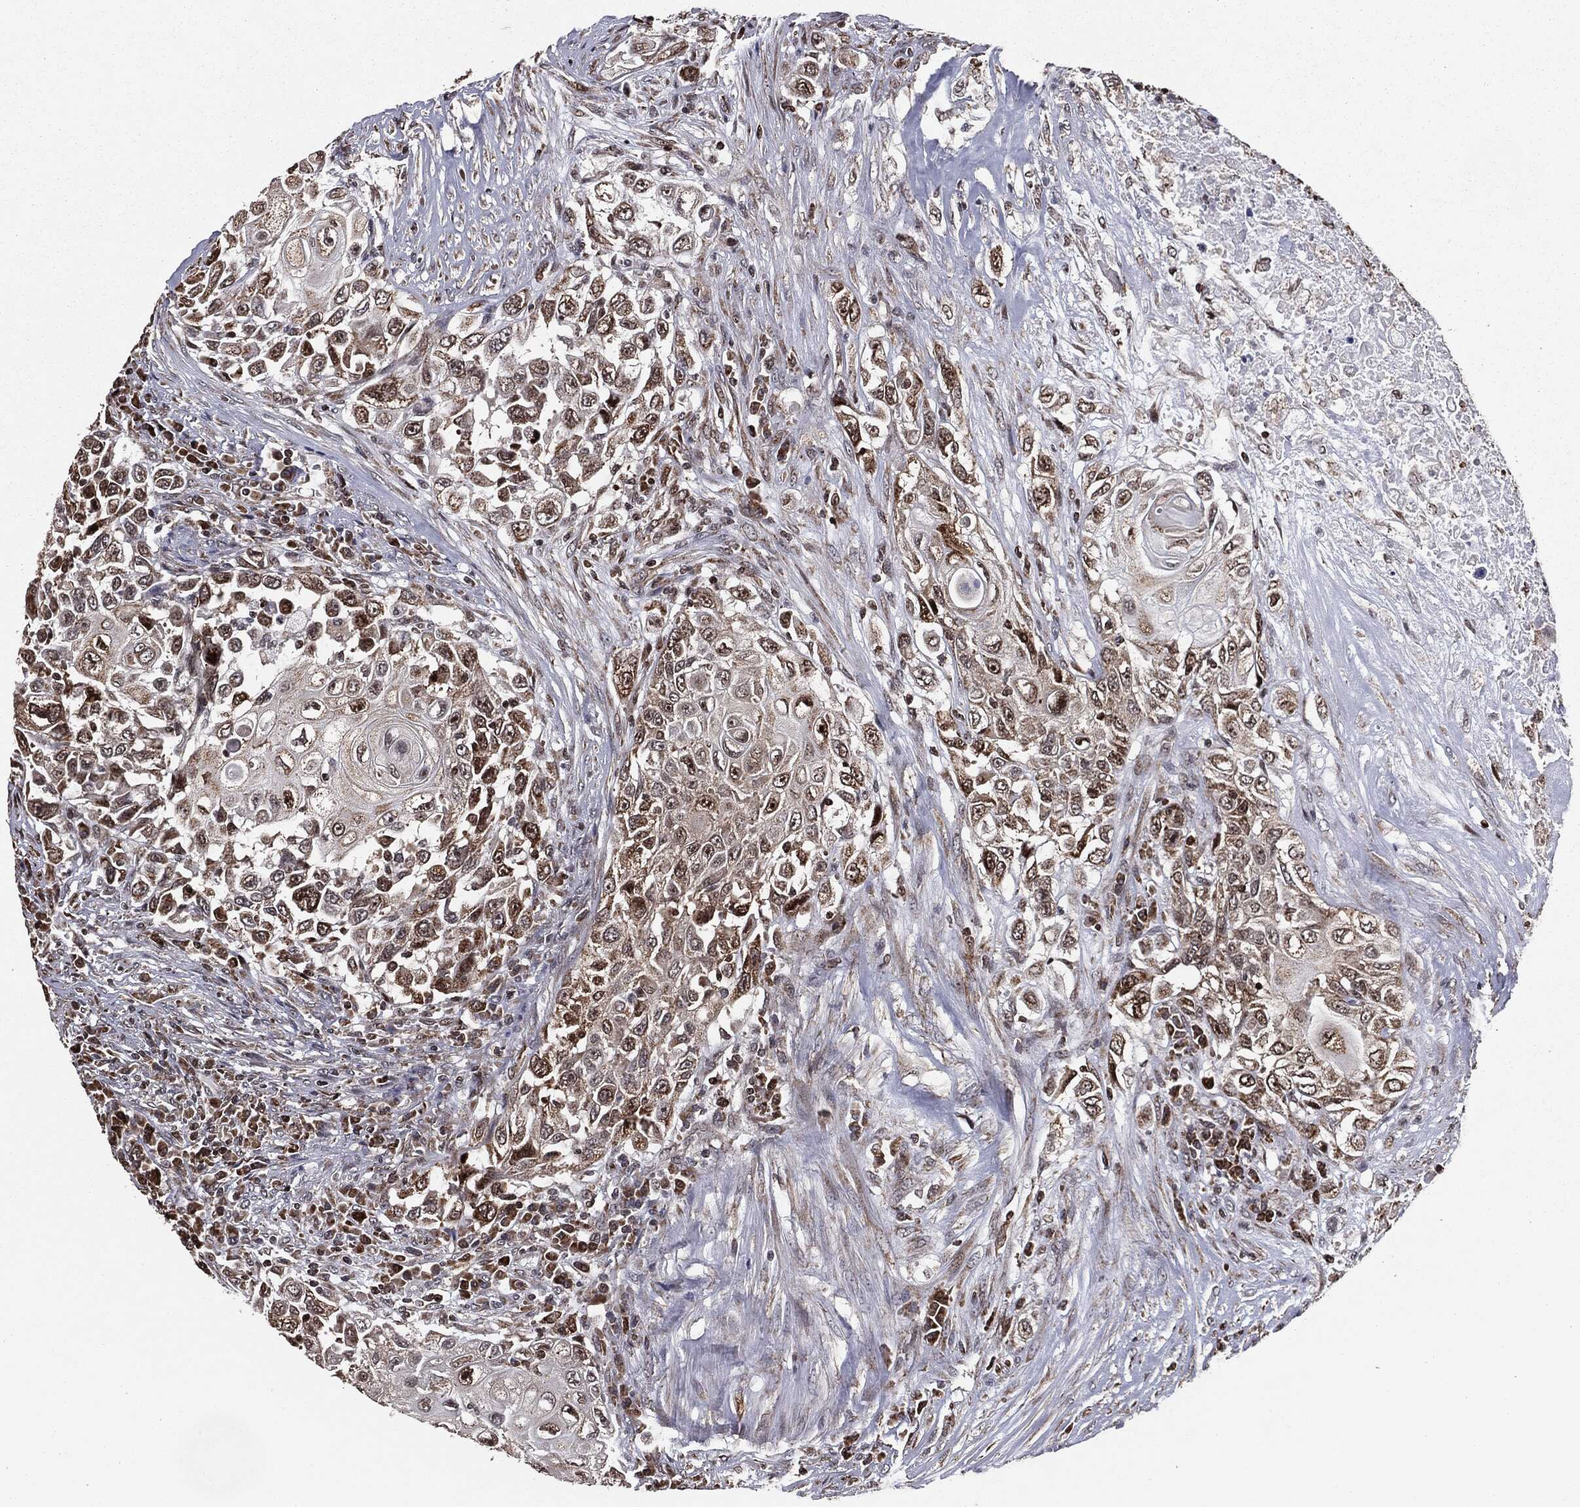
{"staining": {"intensity": "strong", "quantity": ">75%", "location": "cytoplasmic/membranous,nuclear"}, "tissue": "urothelial cancer", "cell_type": "Tumor cells", "image_type": "cancer", "snomed": [{"axis": "morphology", "description": "Urothelial carcinoma, High grade"}, {"axis": "topography", "description": "Urinary bladder"}], "caption": "Urothelial carcinoma (high-grade) stained with a protein marker exhibits strong staining in tumor cells.", "gene": "CHCHD2", "patient": {"sex": "female", "age": 56}}